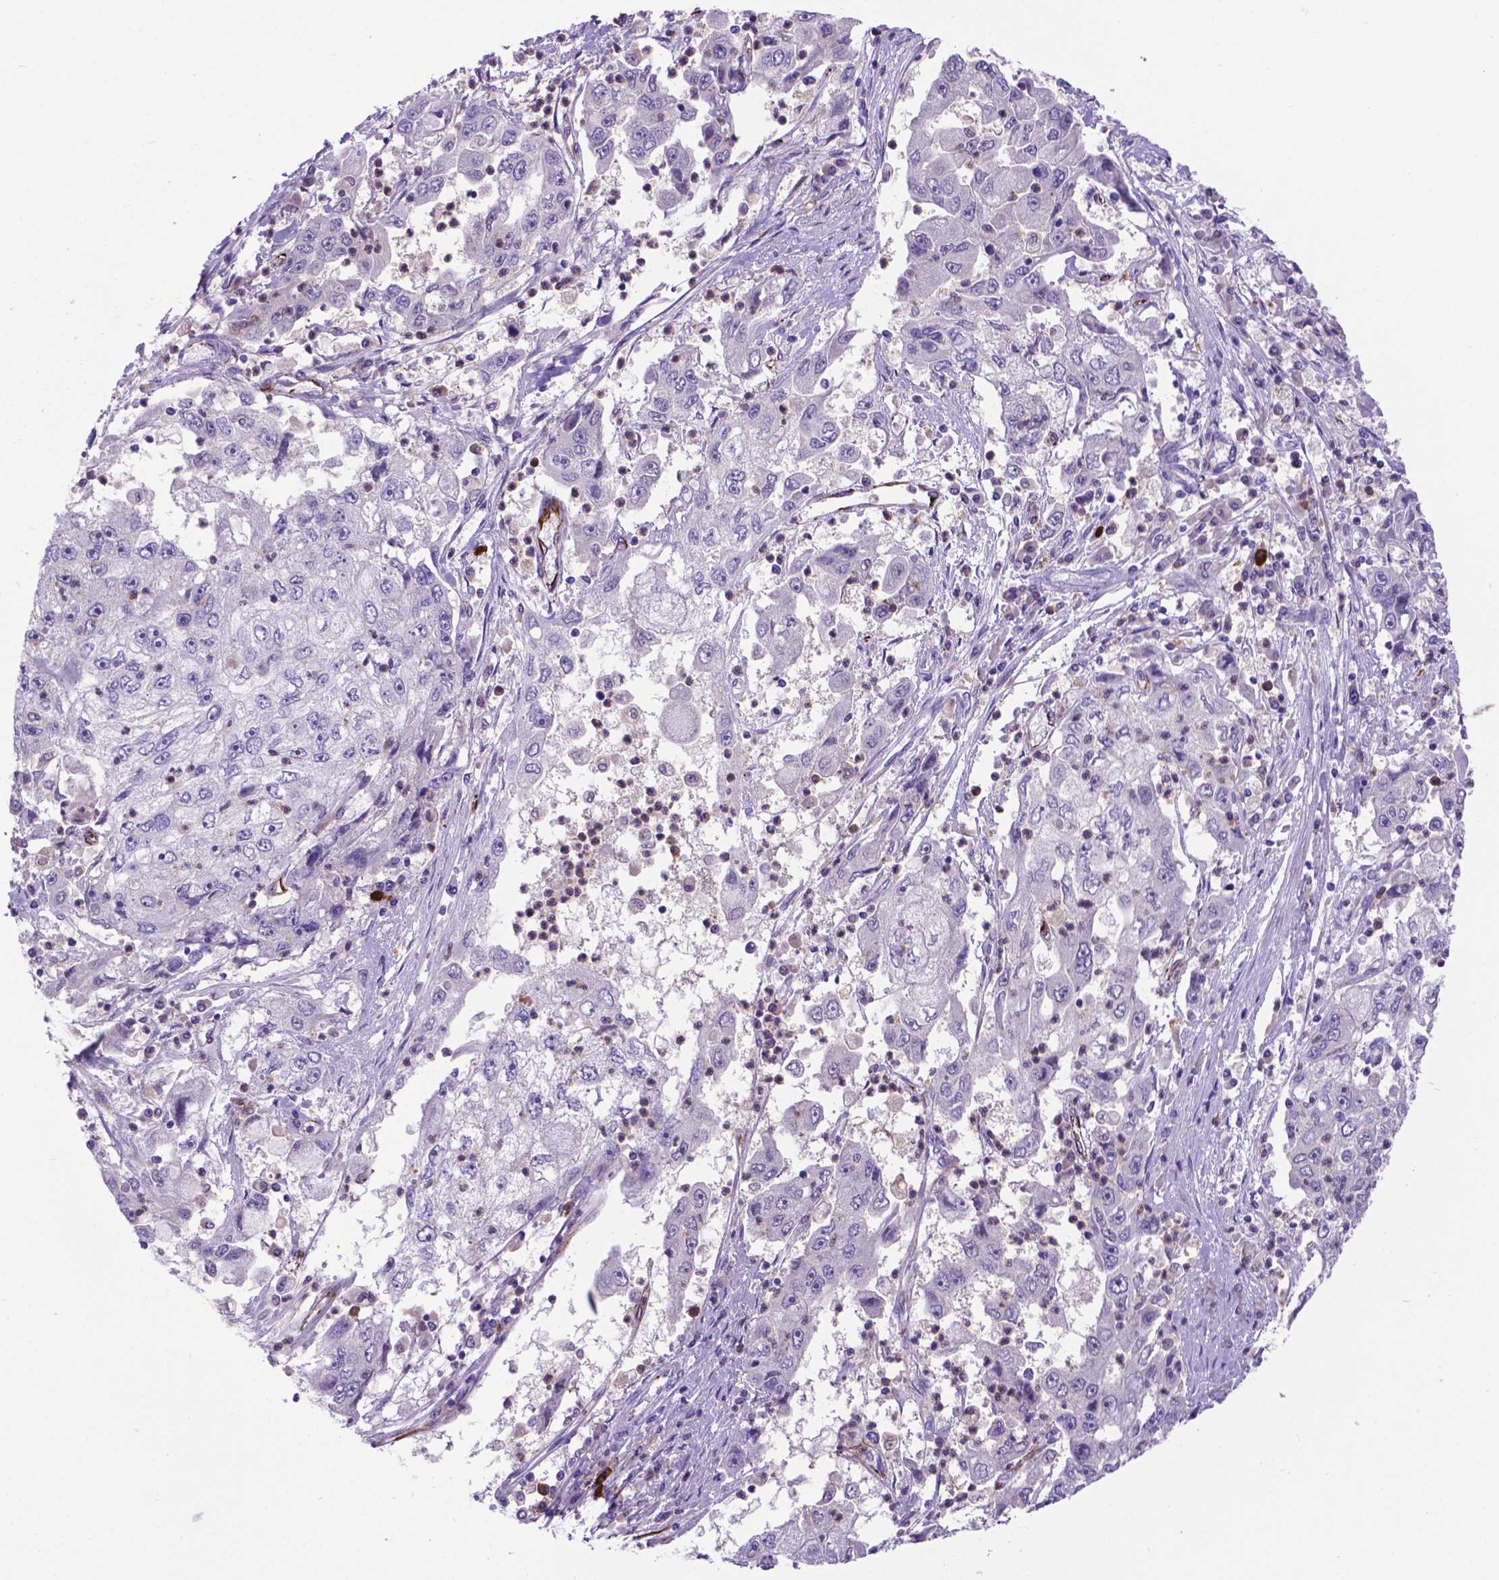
{"staining": {"intensity": "negative", "quantity": "none", "location": "none"}, "tissue": "cervical cancer", "cell_type": "Tumor cells", "image_type": "cancer", "snomed": [{"axis": "morphology", "description": "Squamous cell carcinoma, NOS"}, {"axis": "topography", "description": "Cervix"}], "caption": "Protein analysis of cervical cancer shows no significant positivity in tumor cells.", "gene": "LZTR1", "patient": {"sex": "female", "age": 36}}